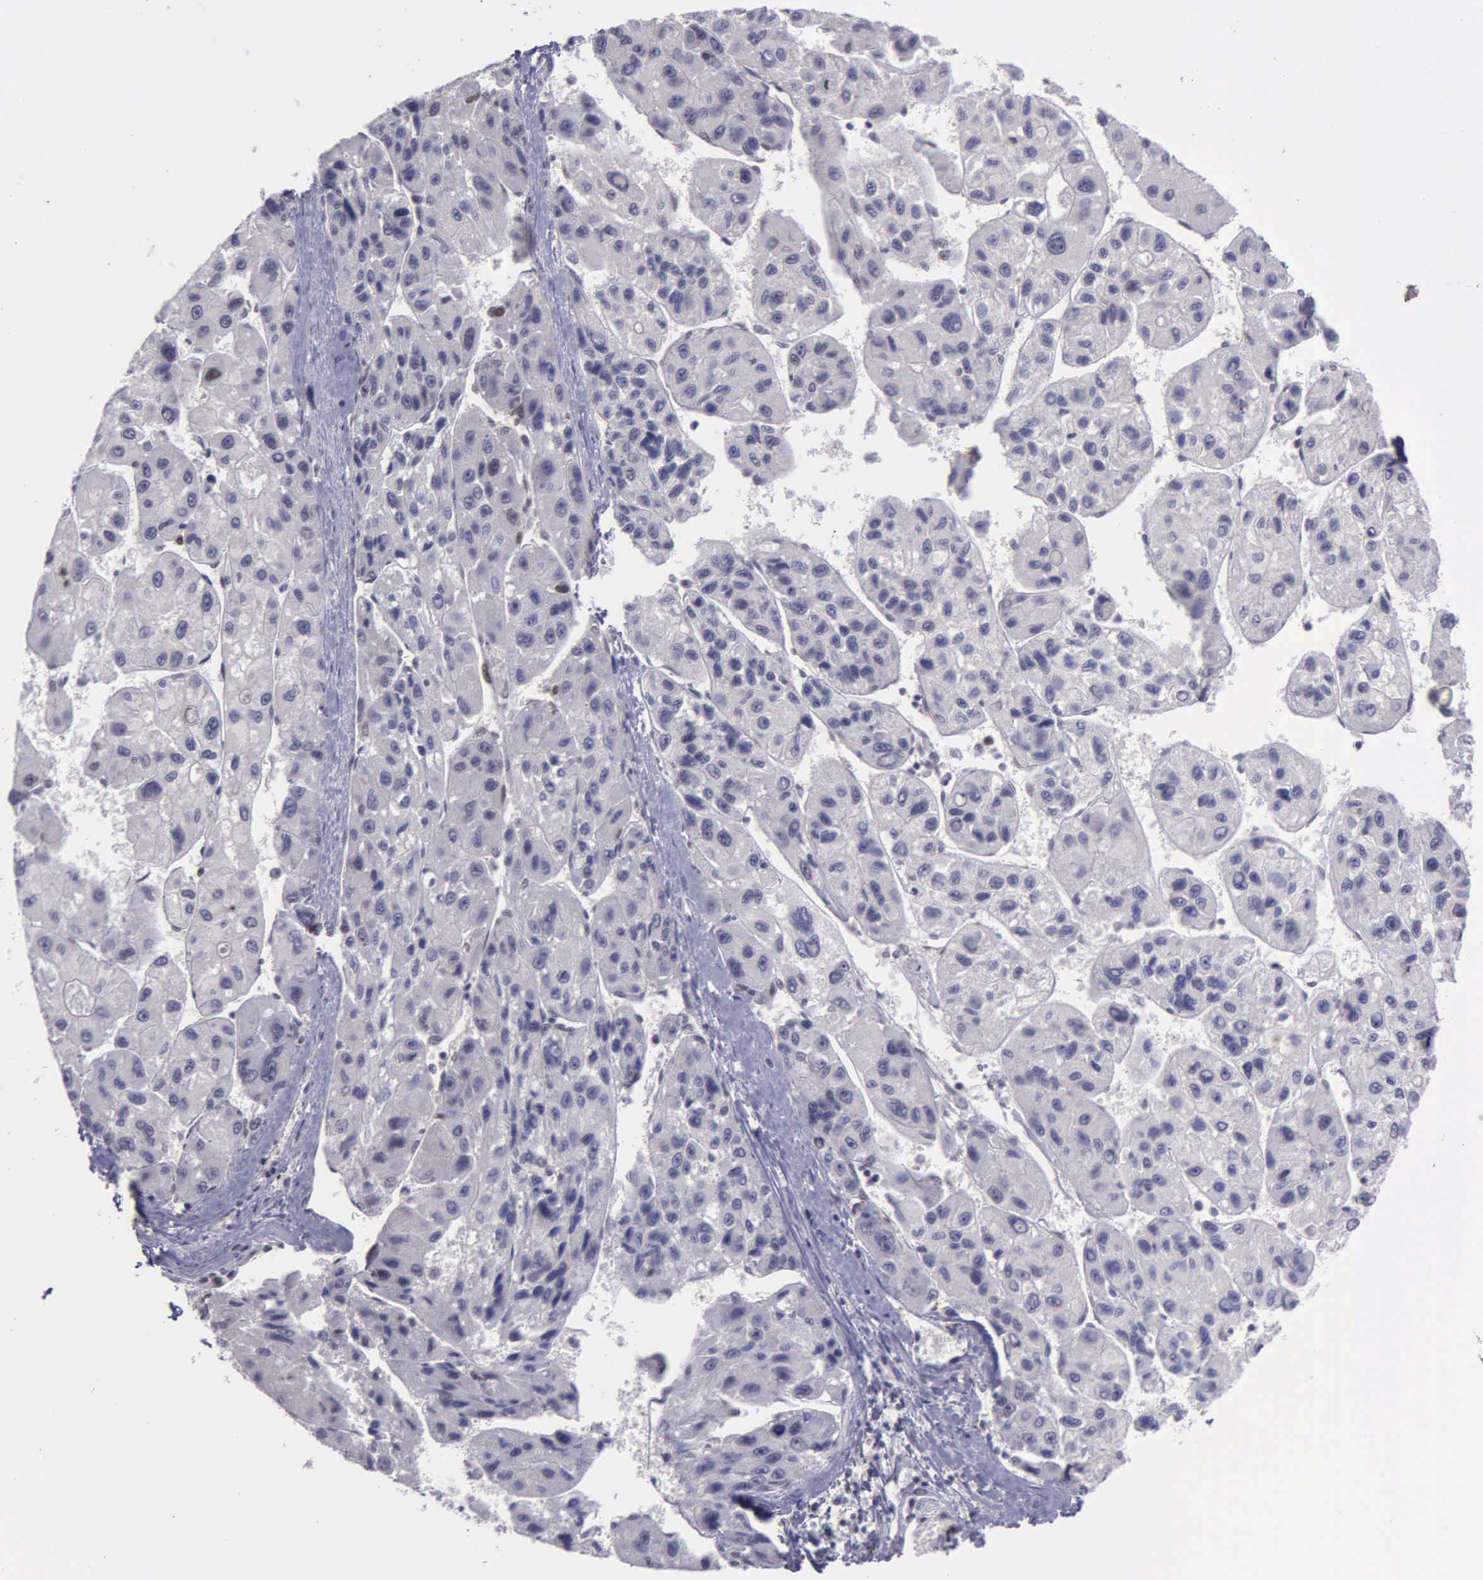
{"staining": {"intensity": "negative", "quantity": "none", "location": "none"}, "tissue": "liver cancer", "cell_type": "Tumor cells", "image_type": "cancer", "snomed": [{"axis": "morphology", "description": "Carcinoma, Hepatocellular, NOS"}, {"axis": "topography", "description": "Liver"}], "caption": "IHC photomicrograph of neoplastic tissue: human liver cancer stained with DAB exhibits no significant protein expression in tumor cells.", "gene": "UBR7", "patient": {"sex": "male", "age": 64}}